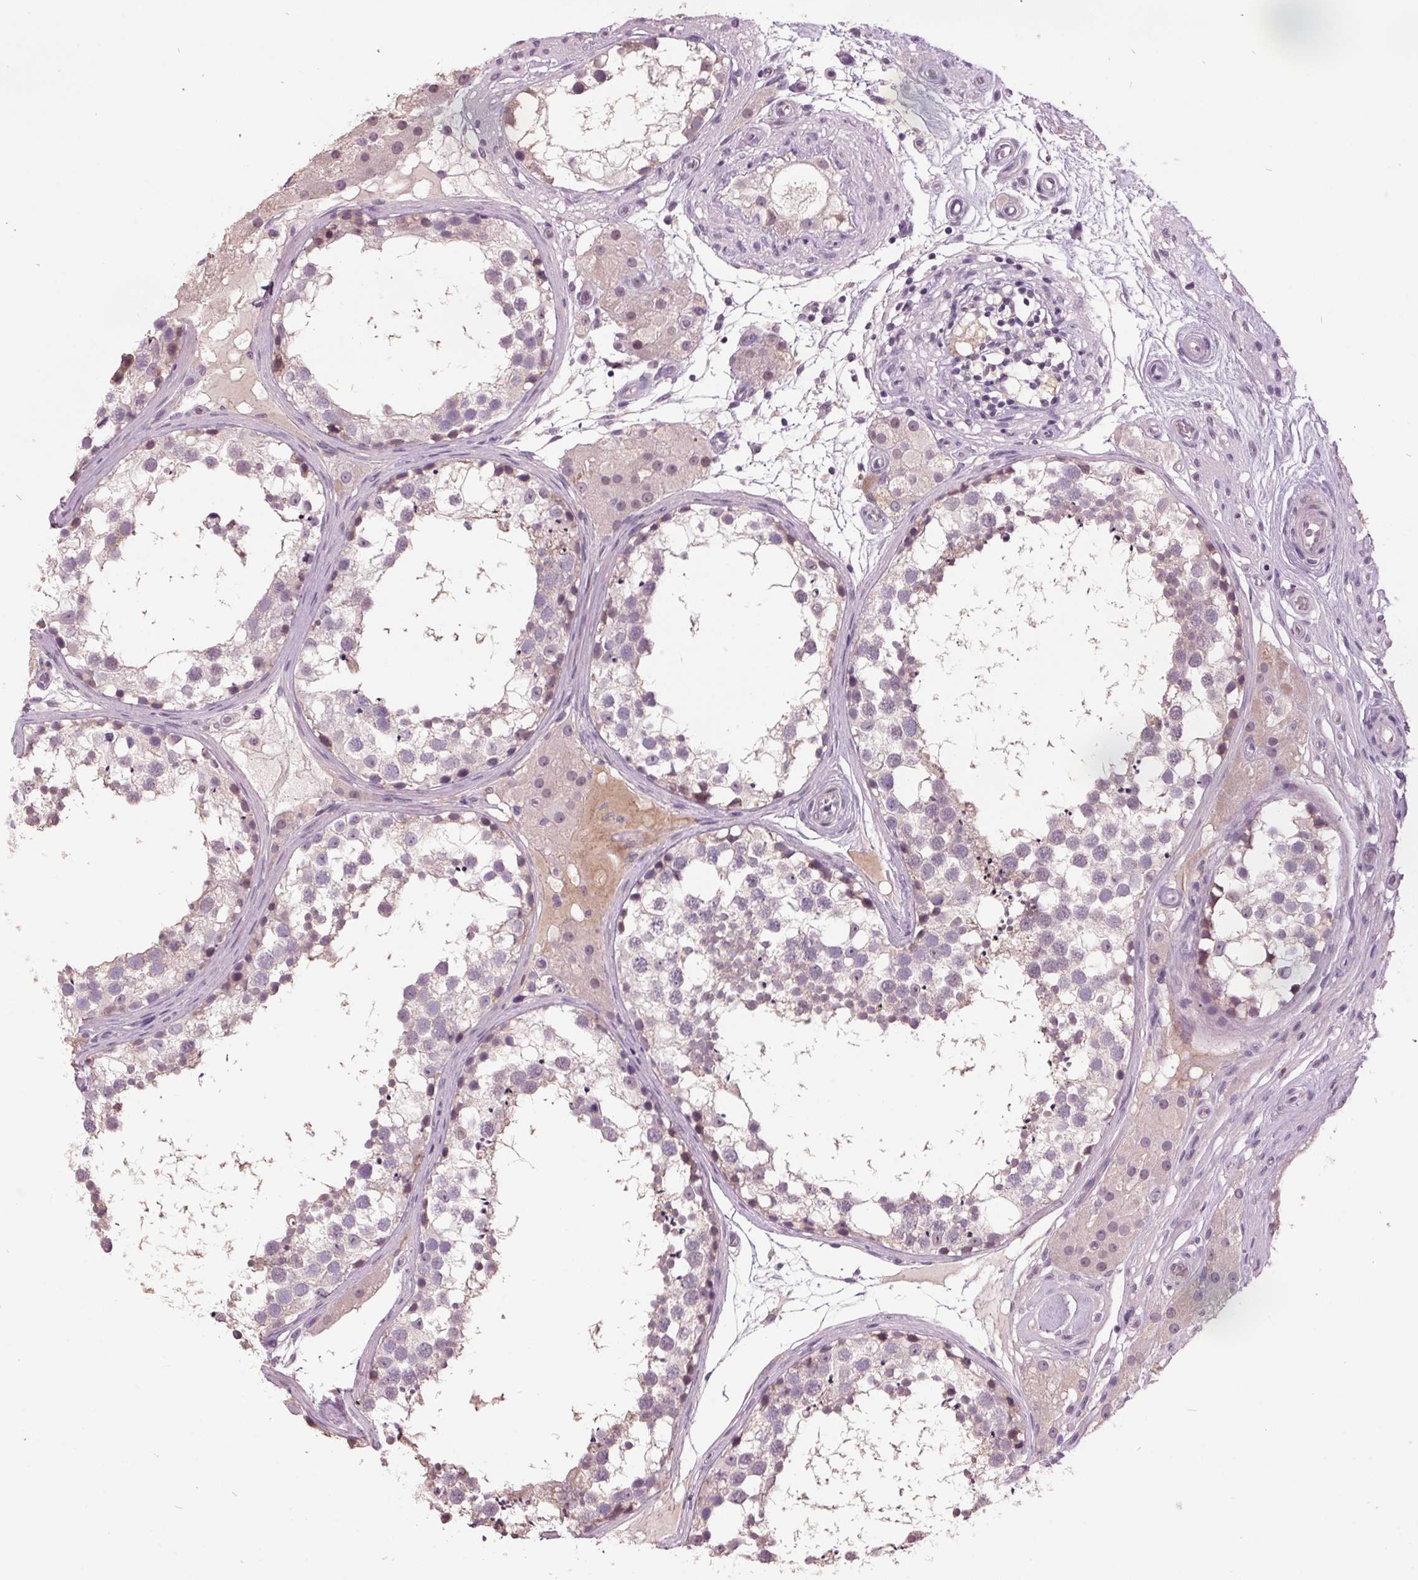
{"staining": {"intensity": "weak", "quantity": "25%-75%", "location": "nuclear"}, "tissue": "testis", "cell_type": "Cells in seminiferous ducts", "image_type": "normal", "snomed": [{"axis": "morphology", "description": "Normal tissue, NOS"}, {"axis": "morphology", "description": "Seminoma, NOS"}, {"axis": "topography", "description": "Testis"}], "caption": "Immunohistochemical staining of unremarkable testis displays low levels of weak nuclear expression in approximately 25%-75% of cells in seminiferous ducts.", "gene": "C2orf16", "patient": {"sex": "male", "age": 65}}